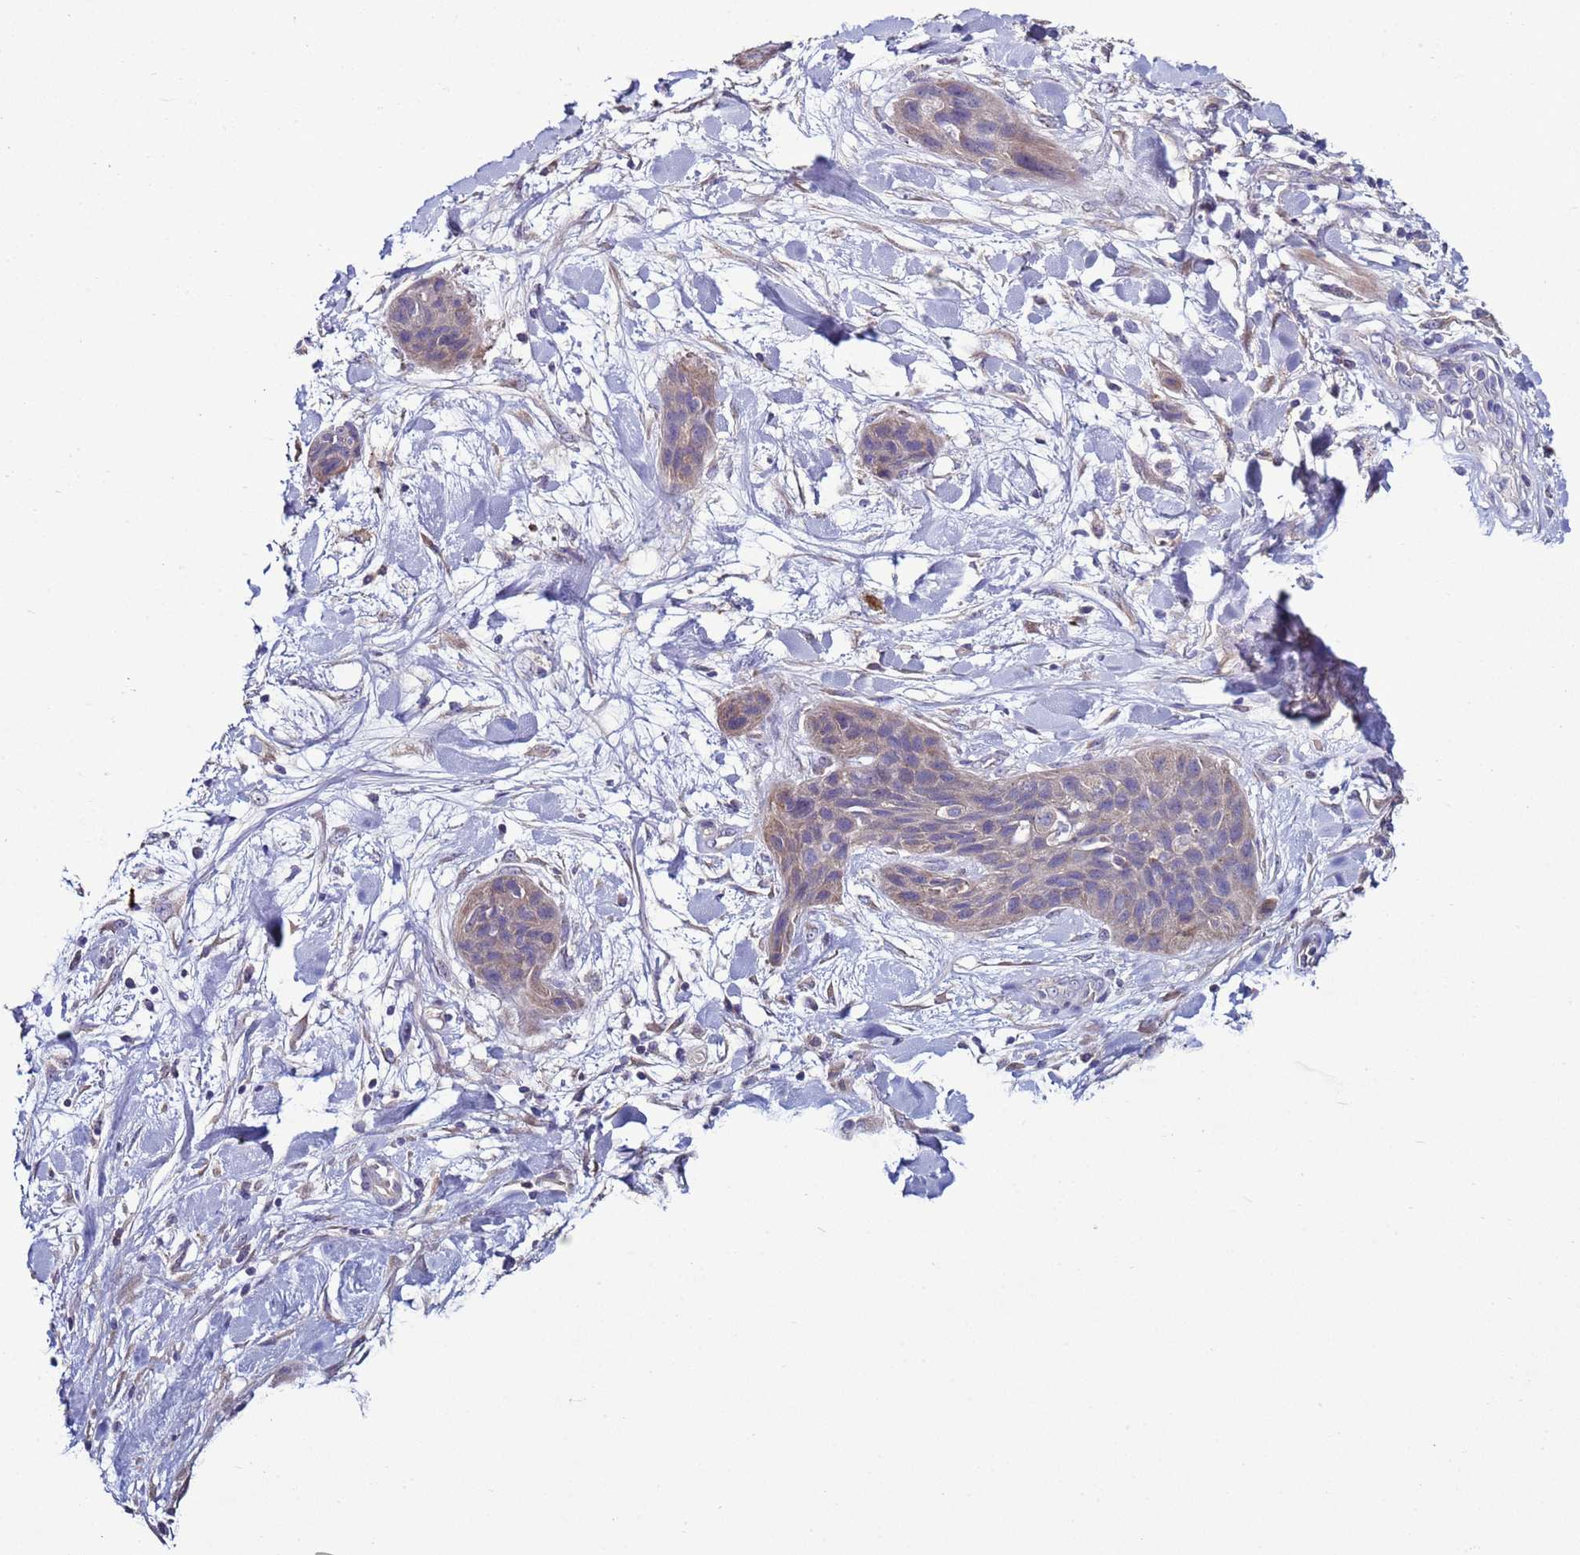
{"staining": {"intensity": "weak", "quantity": "<25%", "location": "cytoplasmic/membranous"}, "tissue": "lung cancer", "cell_type": "Tumor cells", "image_type": "cancer", "snomed": [{"axis": "morphology", "description": "Squamous cell carcinoma, NOS"}, {"axis": "topography", "description": "Lung"}], "caption": "A histopathology image of lung squamous cell carcinoma stained for a protein demonstrates no brown staining in tumor cells.", "gene": "RABL2B", "patient": {"sex": "female", "age": 70}}